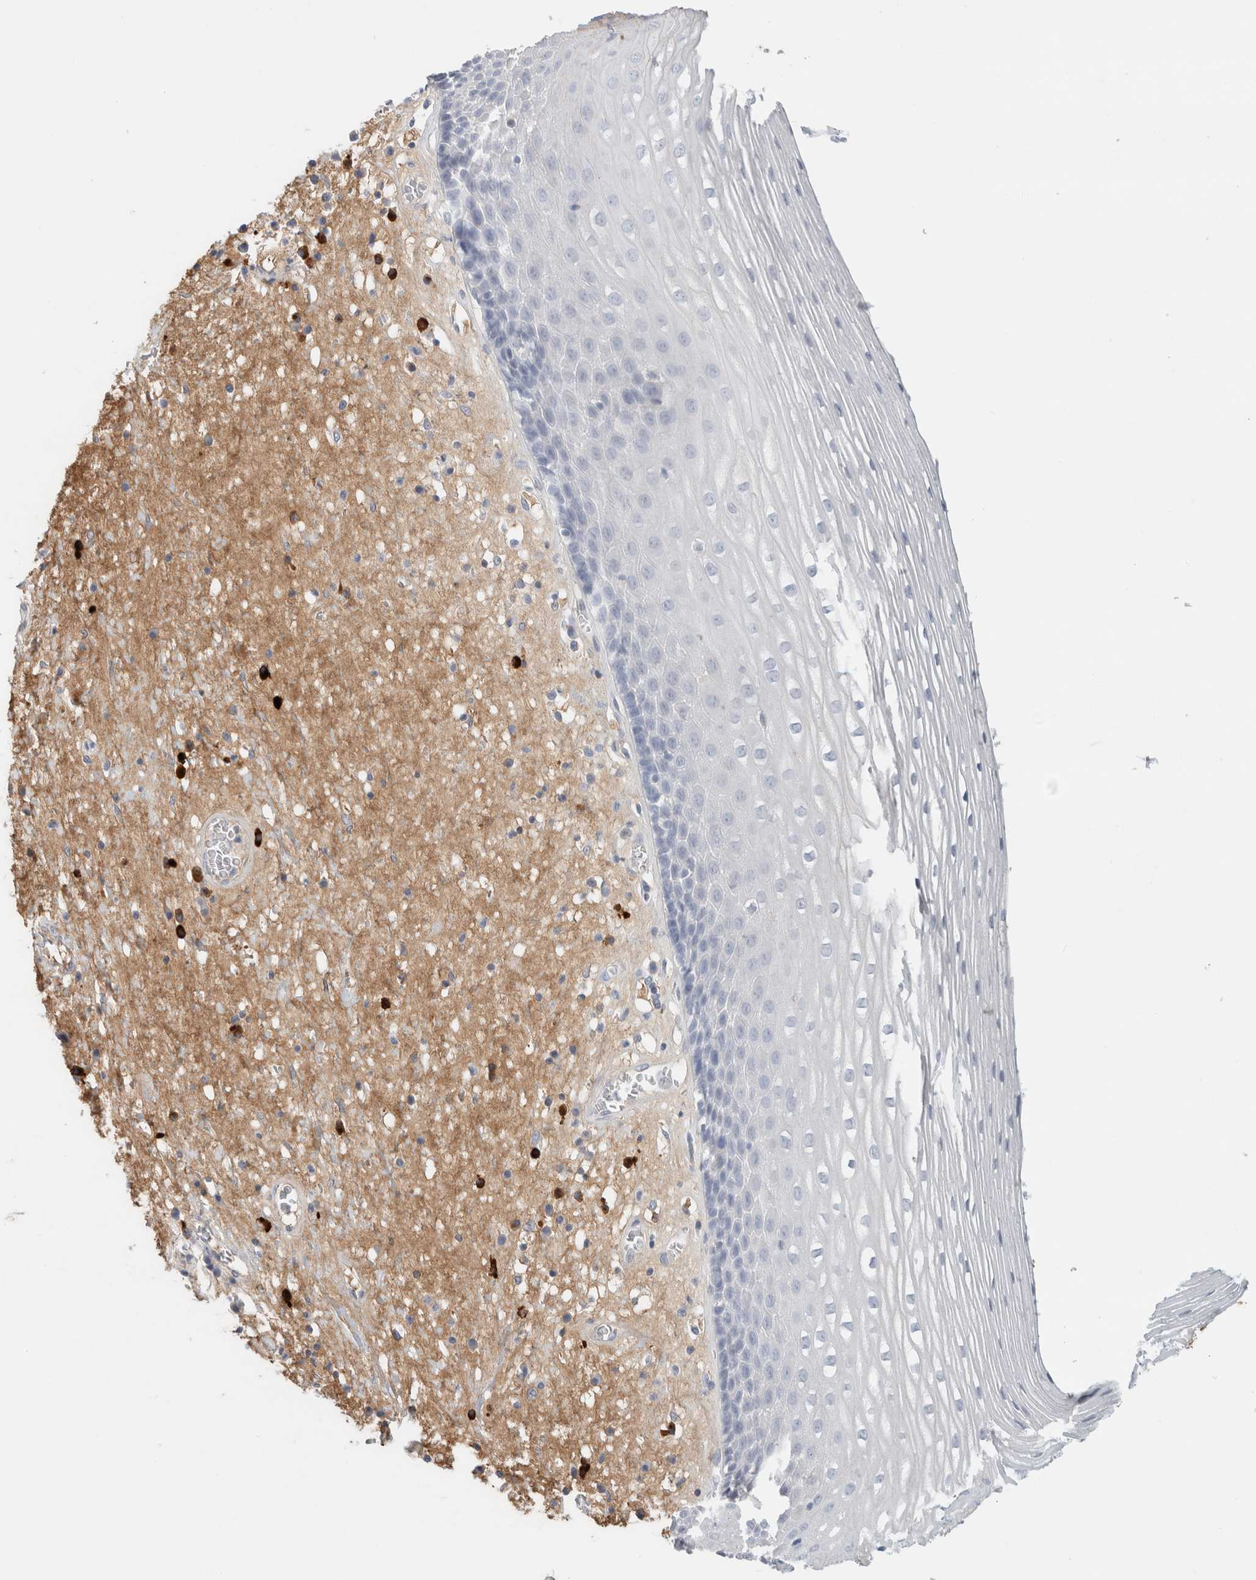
{"staining": {"intensity": "negative", "quantity": "none", "location": "none"}, "tissue": "esophagus", "cell_type": "Squamous epithelial cells", "image_type": "normal", "snomed": [{"axis": "morphology", "description": "Normal tissue, NOS"}, {"axis": "morphology", "description": "Adenocarcinoma, NOS"}, {"axis": "topography", "description": "Esophagus"}], "caption": "DAB immunohistochemical staining of normal esophagus reveals no significant positivity in squamous epithelial cells. (DAB (3,3'-diaminobenzidine) IHC, high magnification).", "gene": "IL6", "patient": {"sex": "male", "age": 62}}